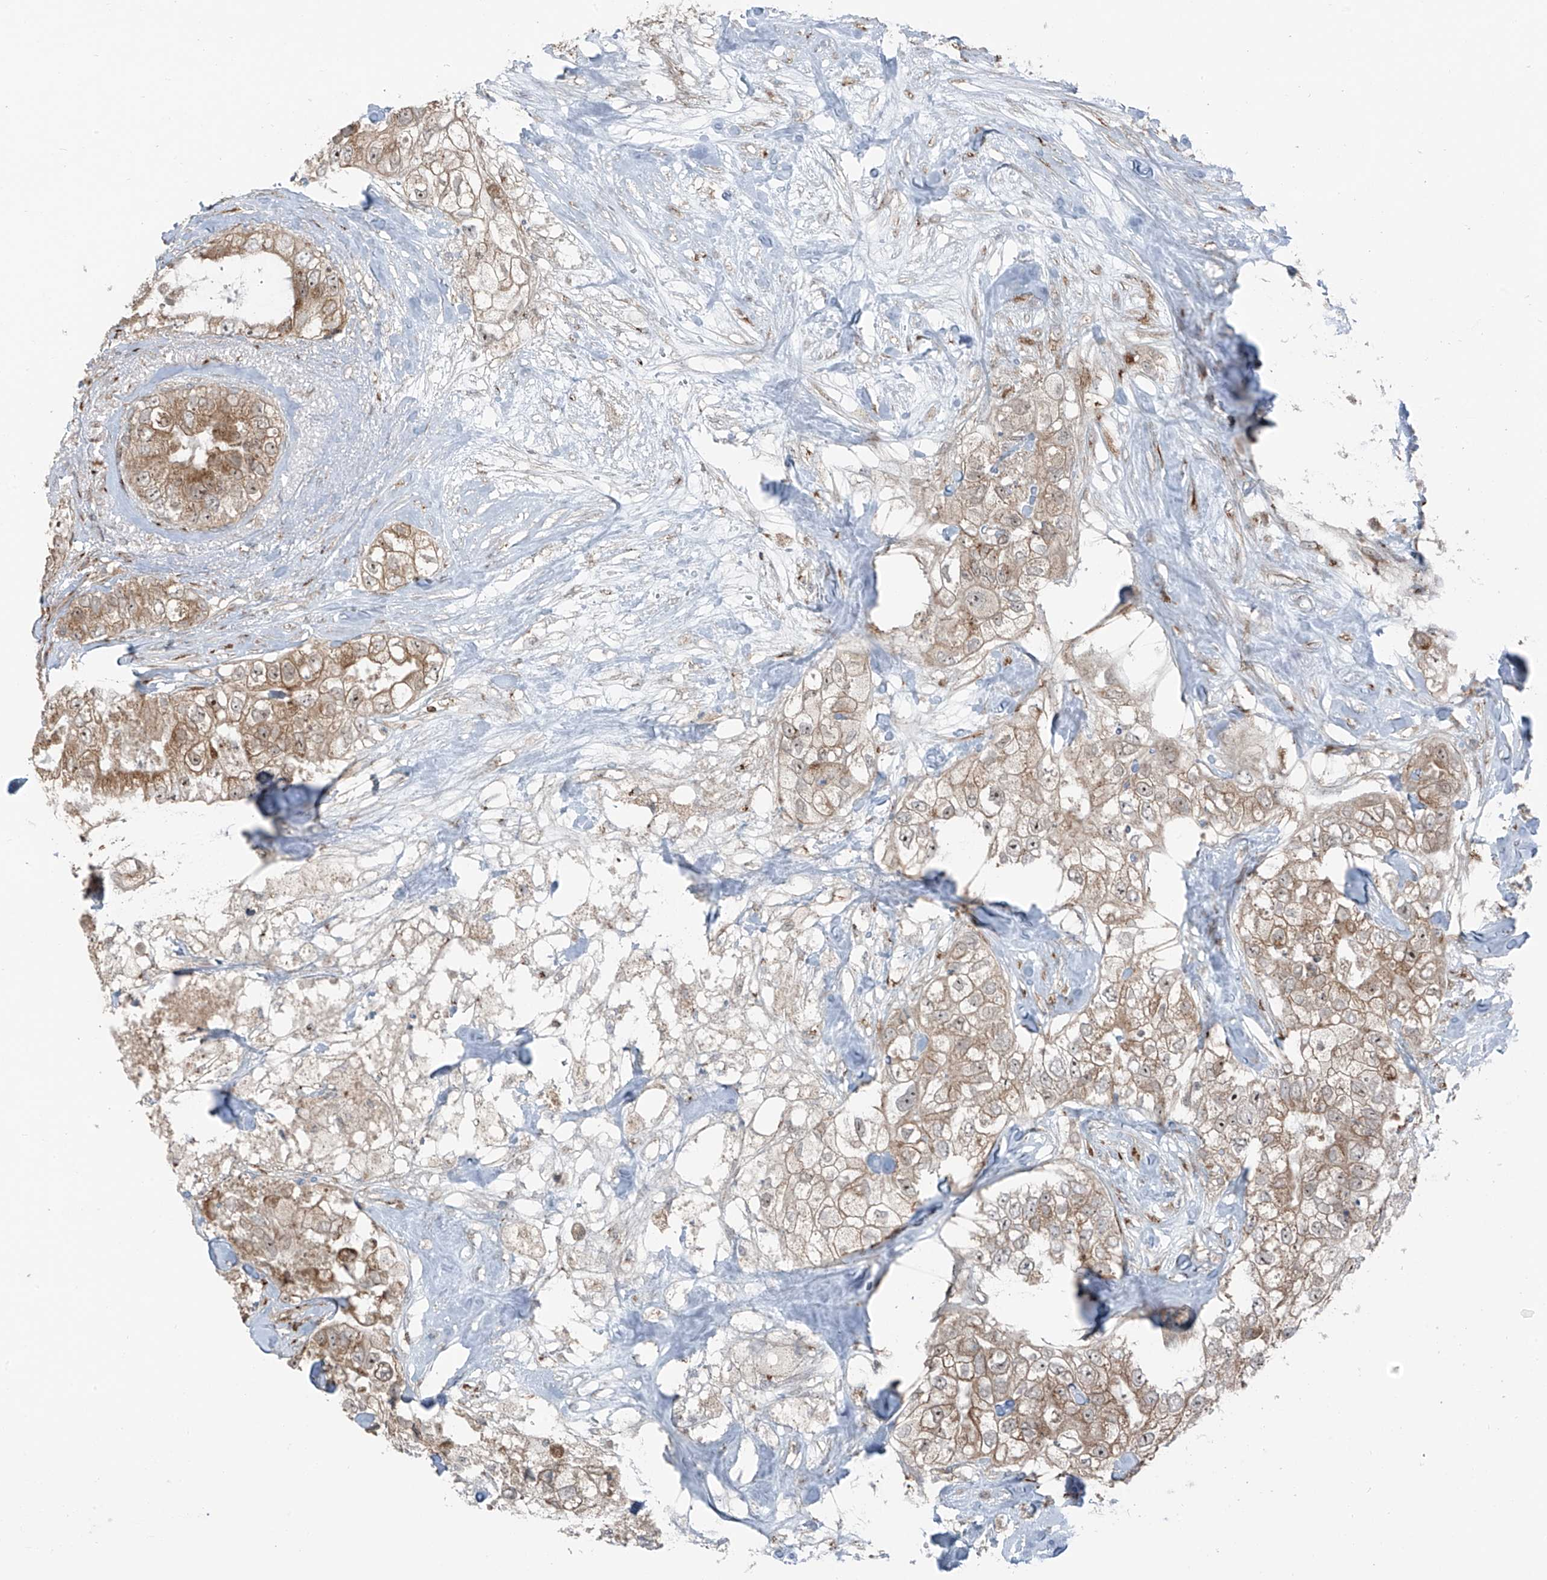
{"staining": {"intensity": "moderate", "quantity": ">75%", "location": "cytoplasmic/membranous"}, "tissue": "breast cancer", "cell_type": "Tumor cells", "image_type": "cancer", "snomed": [{"axis": "morphology", "description": "Duct carcinoma"}, {"axis": "topography", "description": "Breast"}], "caption": "Immunohistochemical staining of human breast cancer (infiltrating ductal carcinoma) exhibits moderate cytoplasmic/membranous protein expression in approximately >75% of tumor cells. The protein of interest is shown in brown color, while the nuclei are stained blue.", "gene": "ERLEC1", "patient": {"sex": "female", "age": 62}}